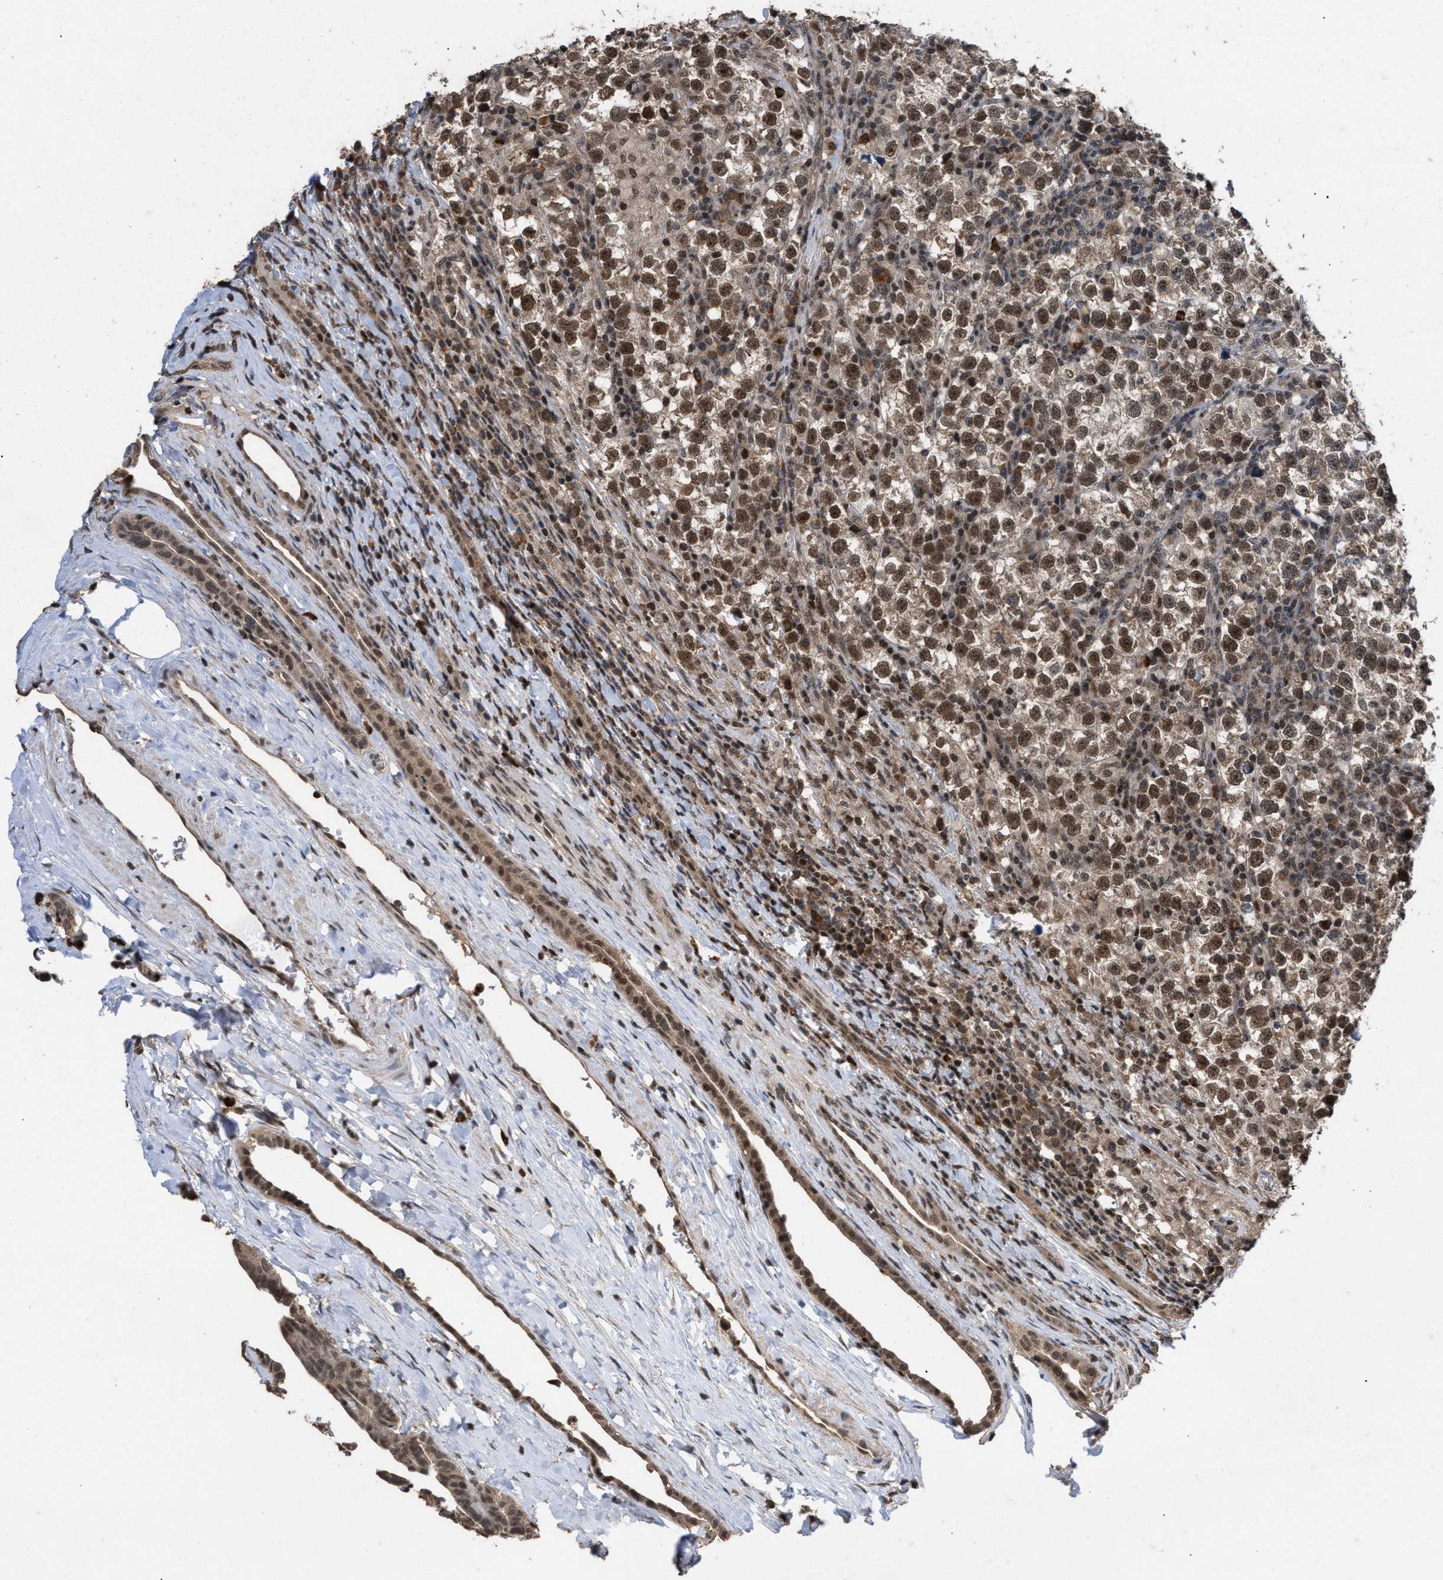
{"staining": {"intensity": "moderate", "quantity": ">75%", "location": "cytoplasmic/membranous,nuclear"}, "tissue": "testis cancer", "cell_type": "Tumor cells", "image_type": "cancer", "snomed": [{"axis": "morphology", "description": "Normal tissue, NOS"}, {"axis": "morphology", "description": "Seminoma, NOS"}, {"axis": "topography", "description": "Testis"}], "caption": "A medium amount of moderate cytoplasmic/membranous and nuclear positivity is seen in about >75% of tumor cells in testis cancer tissue.", "gene": "C9orf78", "patient": {"sex": "male", "age": 43}}